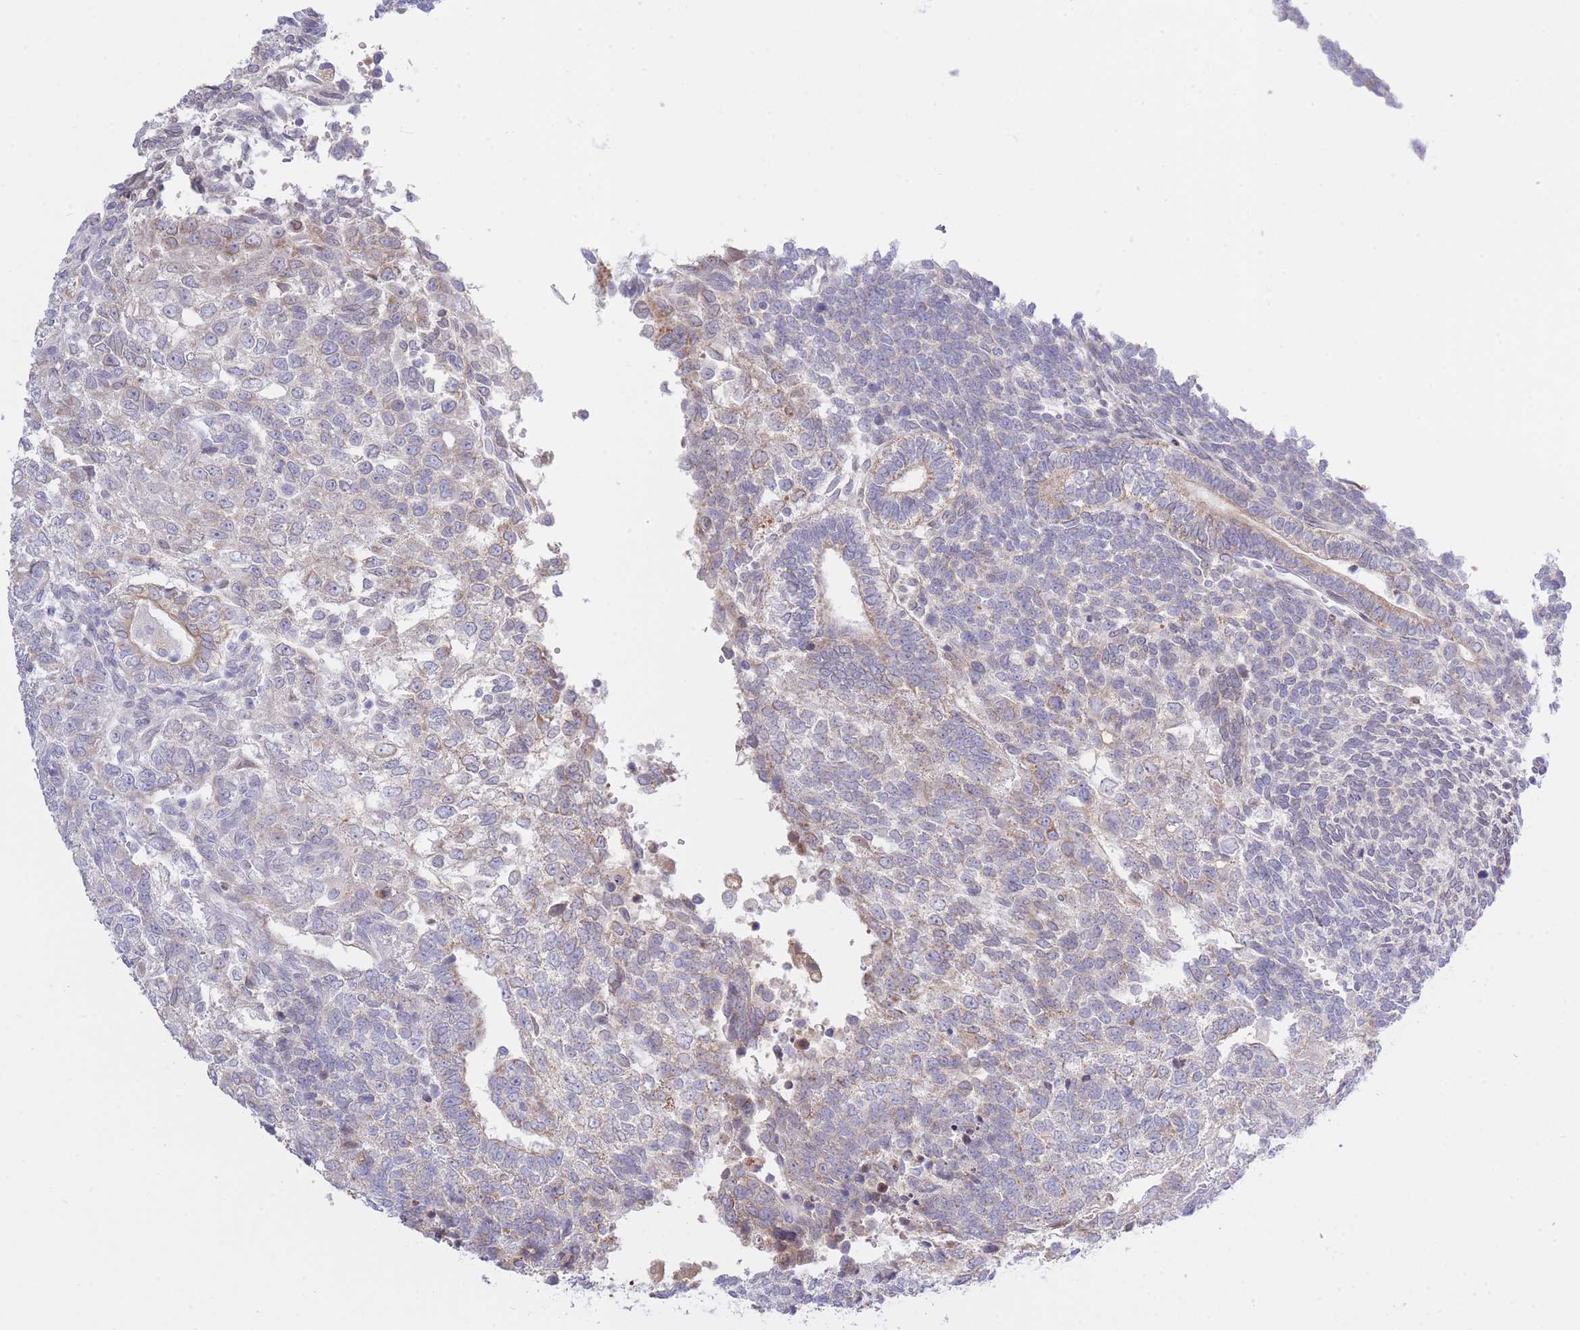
{"staining": {"intensity": "weak", "quantity": "25%-75%", "location": "cytoplasmic/membranous"}, "tissue": "testis cancer", "cell_type": "Tumor cells", "image_type": "cancer", "snomed": [{"axis": "morphology", "description": "Carcinoma, Embryonal, NOS"}, {"axis": "topography", "description": "Testis"}], "caption": "Tumor cells exhibit low levels of weak cytoplasmic/membranous expression in approximately 25%-75% of cells in testis cancer (embryonal carcinoma). Nuclei are stained in blue.", "gene": "NANP", "patient": {"sex": "male", "age": 23}}